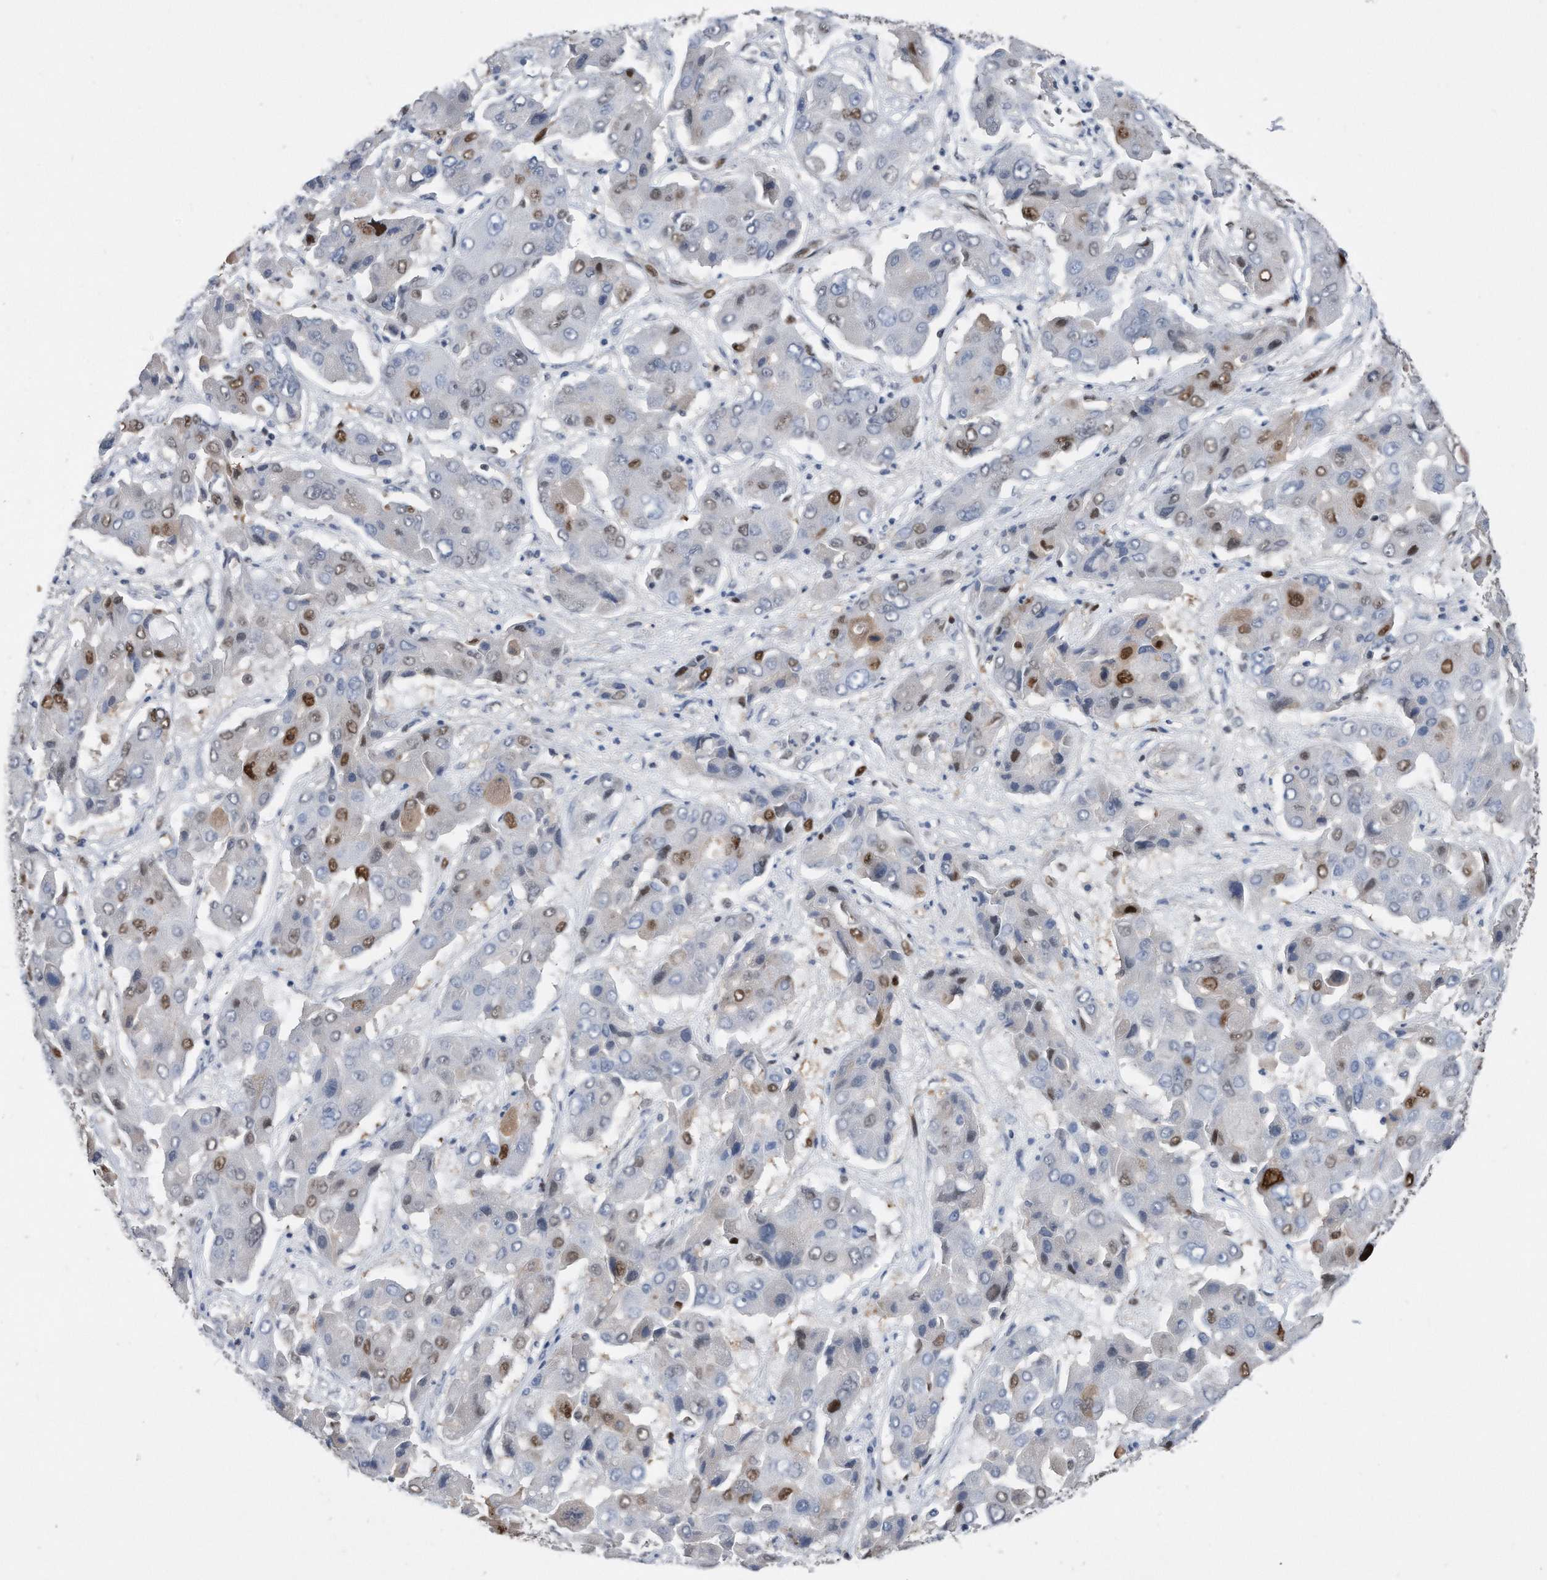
{"staining": {"intensity": "moderate", "quantity": "<25%", "location": "nuclear"}, "tissue": "liver cancer", "cell_type": "Tumor cells", "image_type": "cancer", "snomed": [{"axis": "morphology", "description": "Cholangiocarcinoma"}, {"axis": "topography", "description": "Liver"}], "caption": "The micrograph exhibits a brown stain indicating the presence of a protein in the nuclear of tumor cells in liver cancer (cholangiocarcinoma).", "gene": "PCNA", "patient": {"sex": "male", "age": 67}}